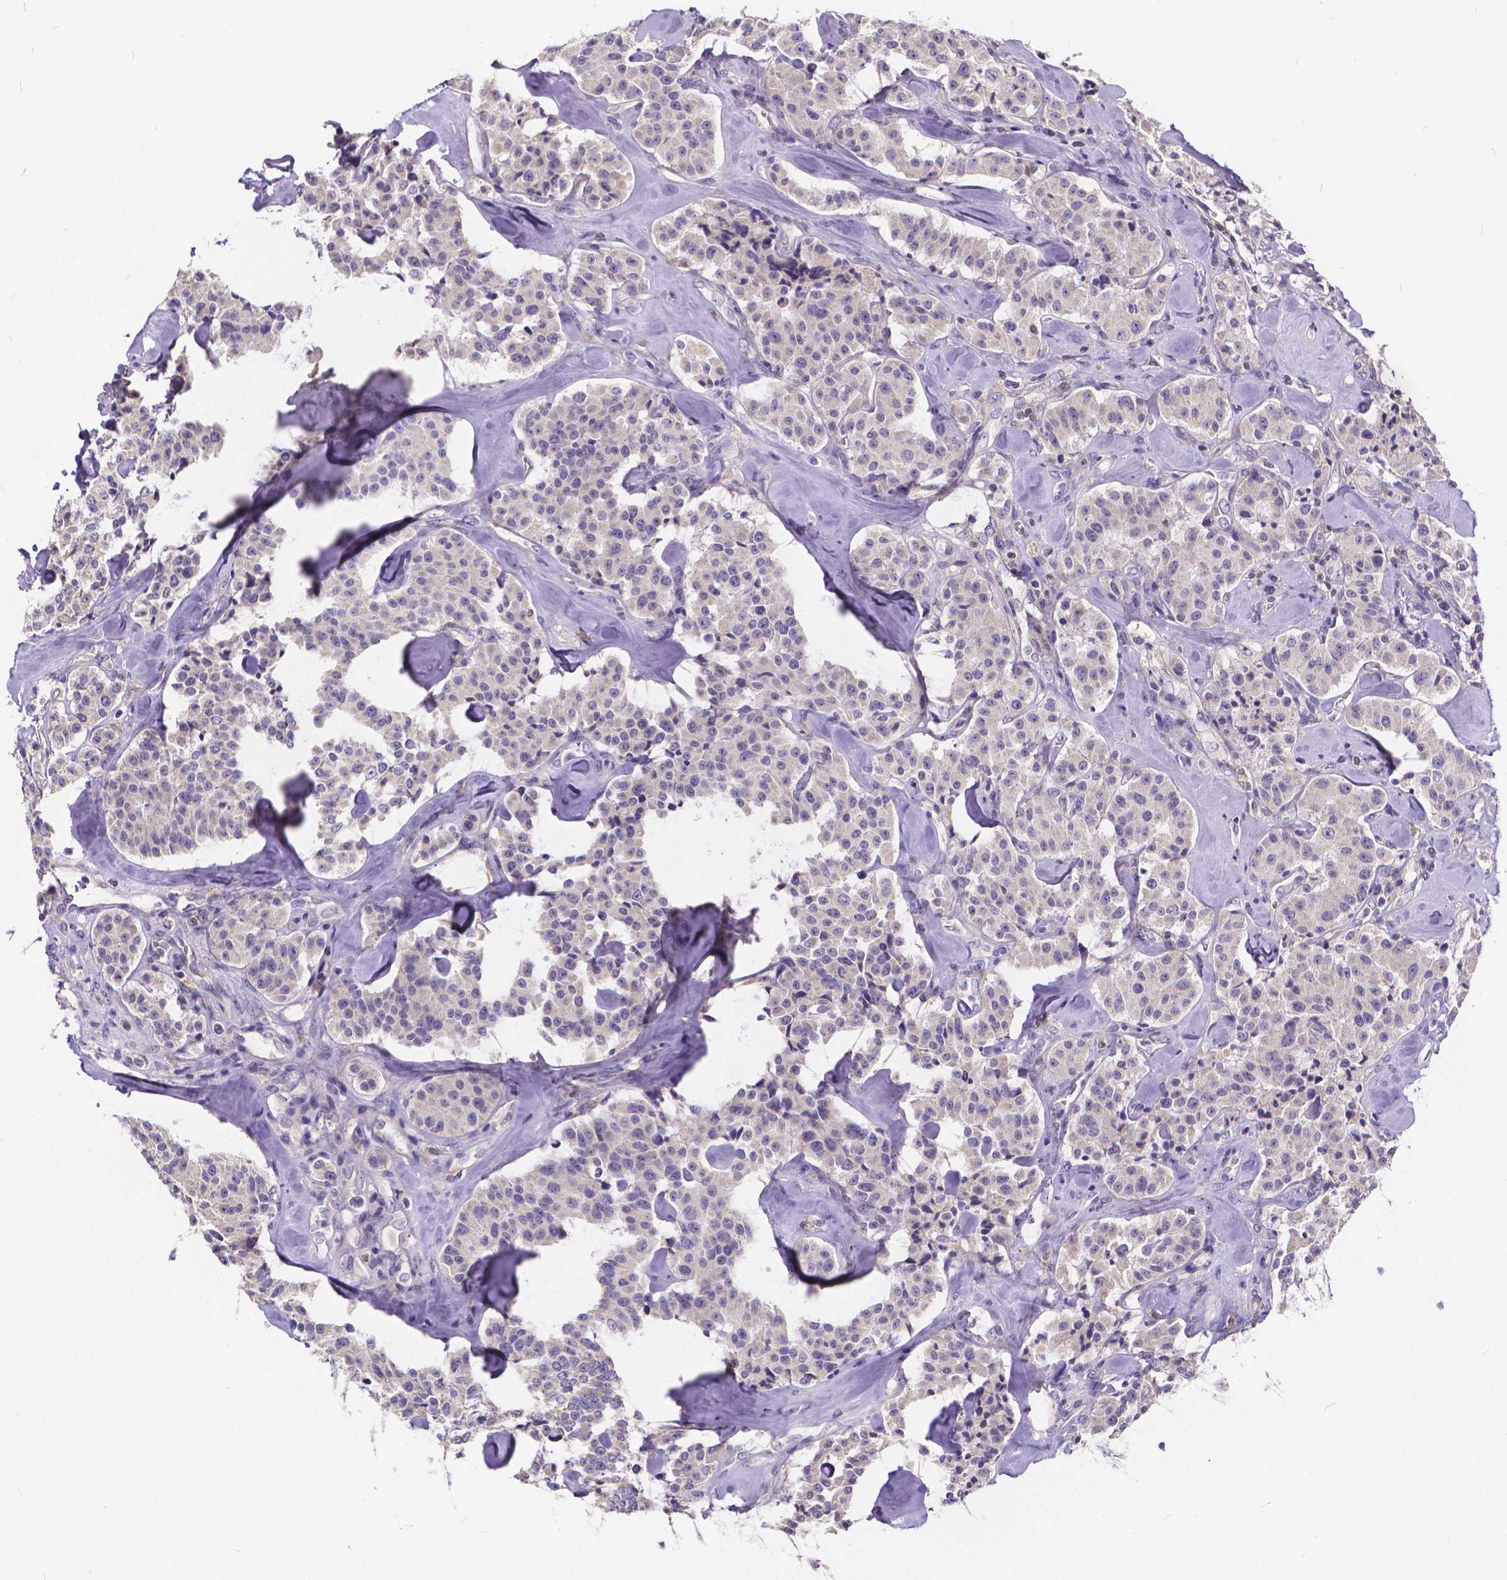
{"staining": {"intensity": "negative", "quantity": "none", "location": "none"}, "tissue": "carcinoid", "cell_type": "Tumor cells", "image_type": "cancer", "snomed": [{"axis": "morphology", "description": "Carcinoid, malignant, NOS"}, {"axis": "topography", "description": "Pancreas"}], "caption": "The micrograph demonstrates no significant staining in tumor cells of carcinoid.", "gene": "GLRB", "patient": {"sex": "male", "age": 41}}